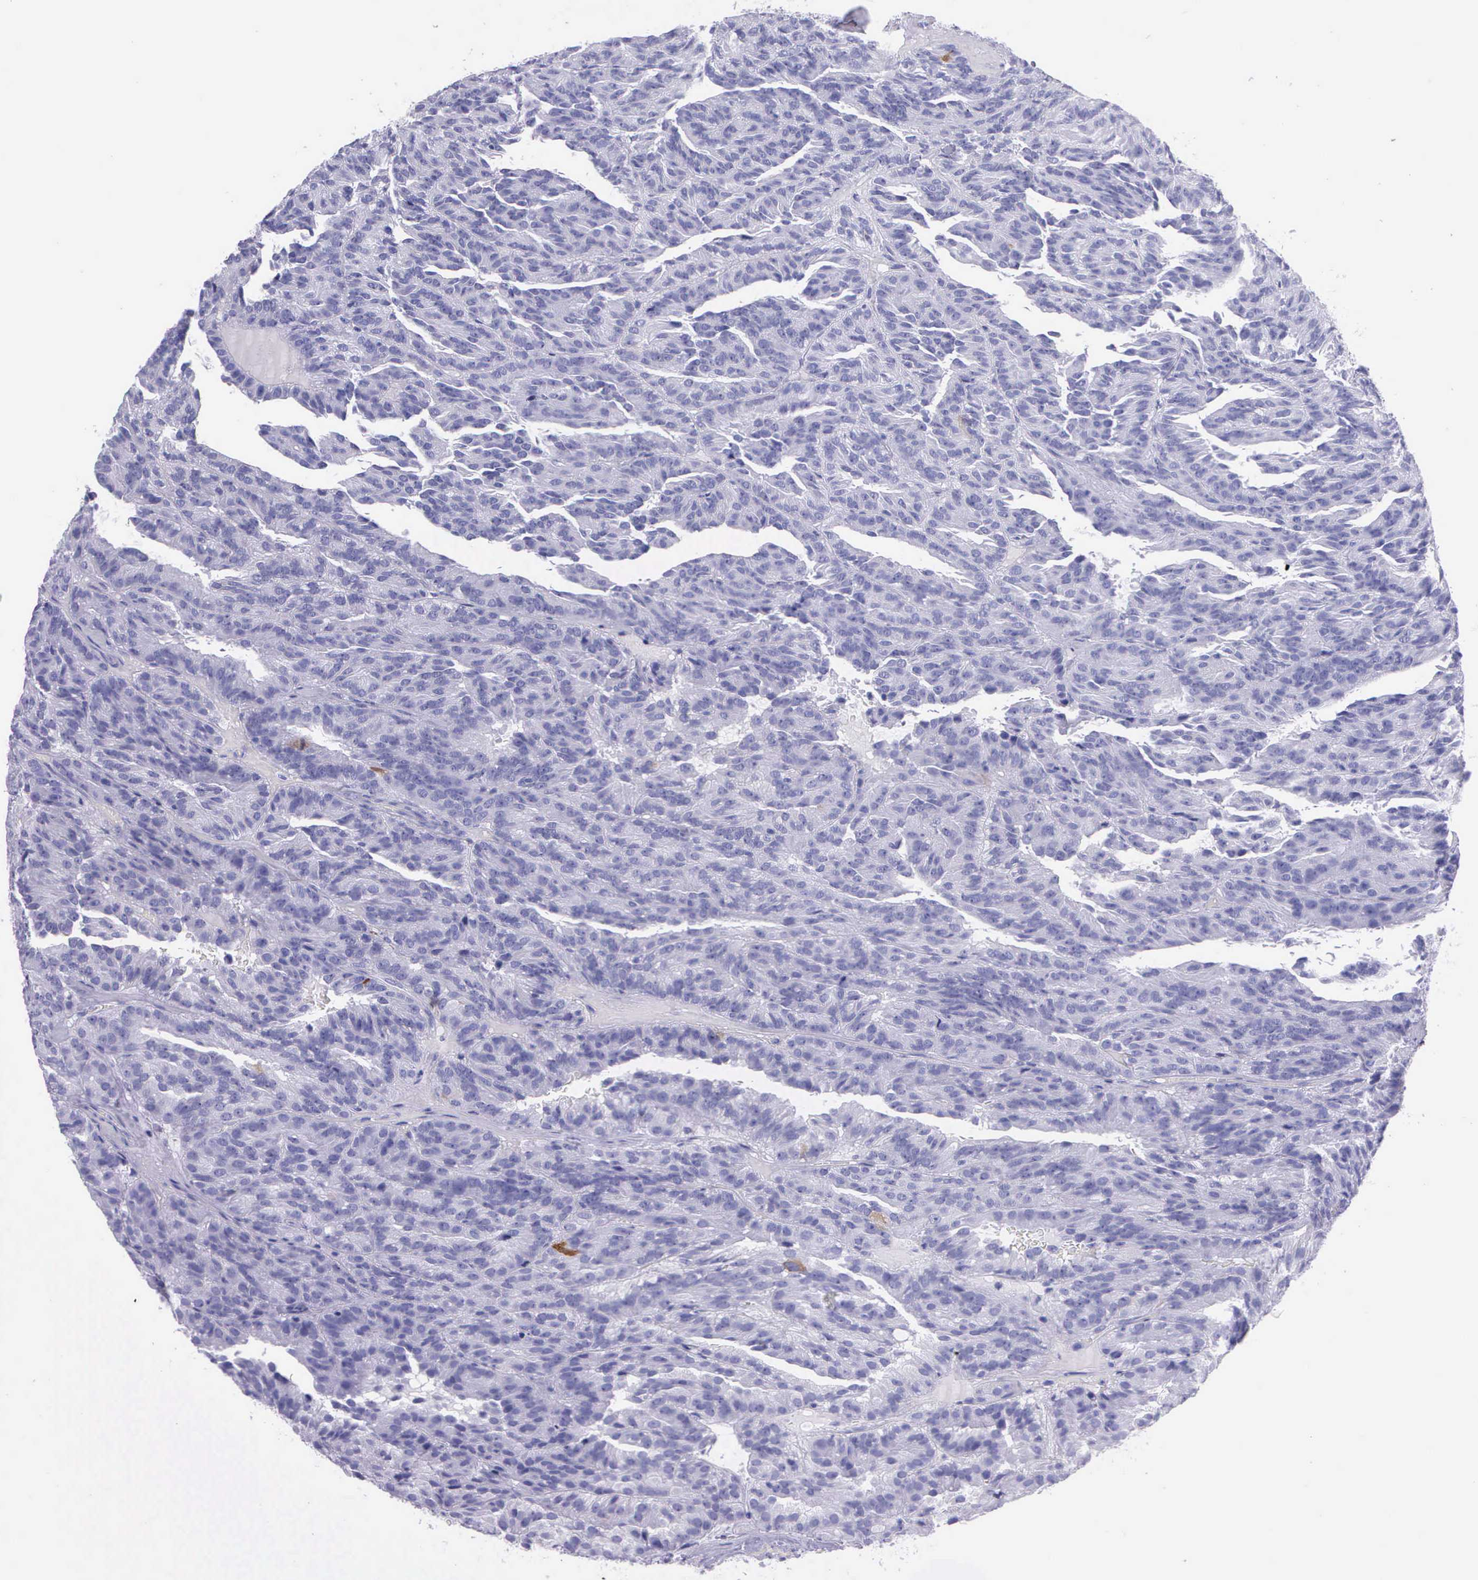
{"staining": {"intensity": "negative", "quantity": "none", "location": "none"}, "tissue": "renal cancer", "cell_type": "Tumor cells", "image_type": "cancer", "snomed": [{"axis": "morphology", "description": "Adenocarcinoma, NOS"}, {"axis": "topography", "description": "Kidney"}], "caption": "Immunohistochemical staining of human adenocarcinoma (renal) displays no significant positivity in tumor cells.", "gene": "CCNB1", "patient": {"sex": "male", "age": 46}}